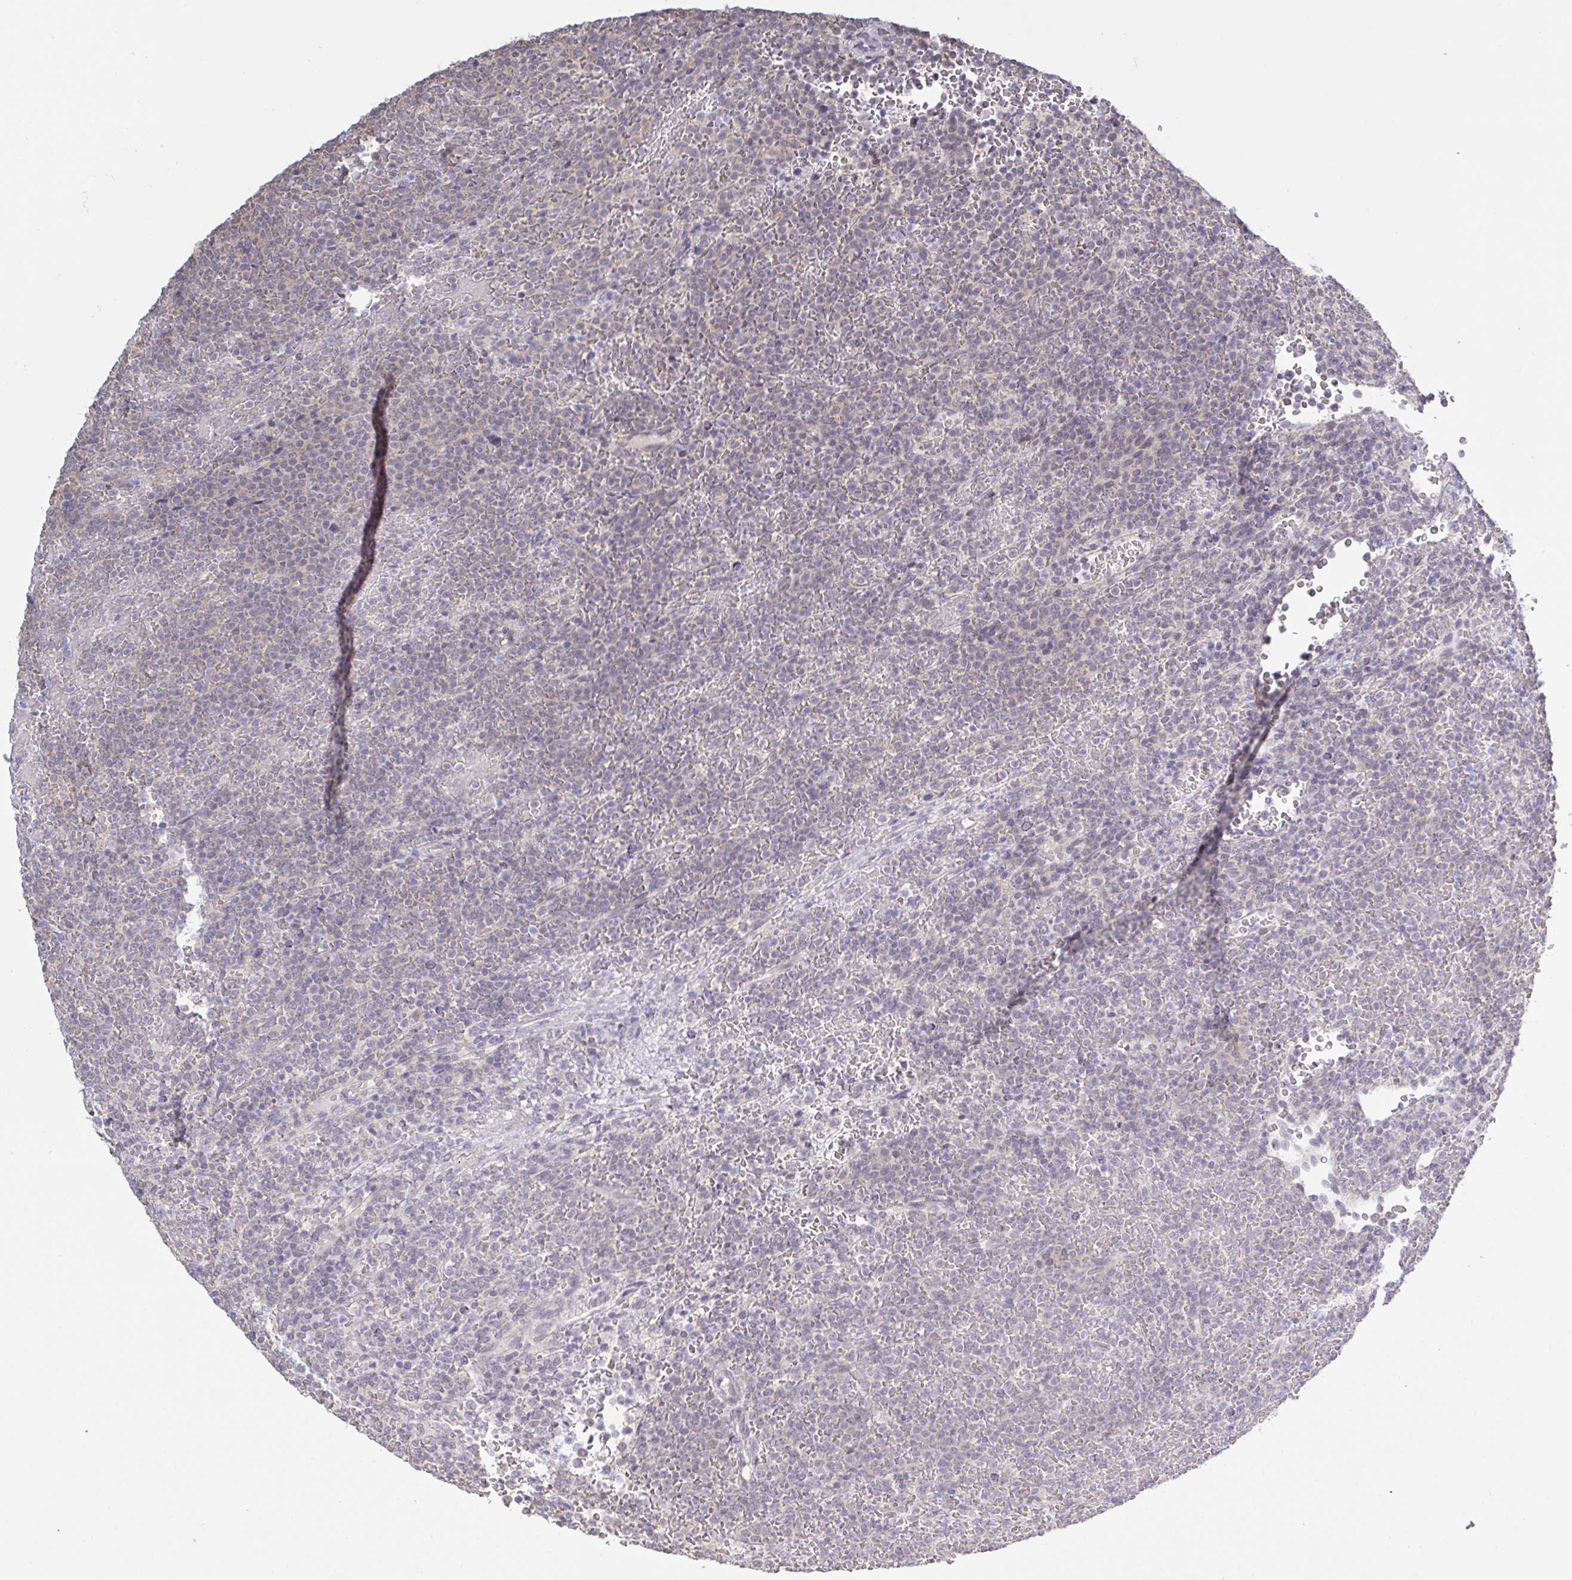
{"staining": {"intensity": "weak", "quantity": "<25%", "location": "cytoplasmic/membranous"}, "tissue": "lymphoma", "cell_type": "Tumor cells", "image_type": "cancer", "snomed": [{"axis": "morphology", "description": "Malignant lymphoma, non-Hodgkin's type, Low grade"}, {"axis": "topography", "description": "Spleen"}], "caption": "Tumor cells are negative for protein expression in human low-grade malignant lymphoma, non-Hodgkin's type. The staining was performed using DAB to visualize the protein expression in brown, while the nuclei were stained in blue with hematoxylin (Magnification: 20x).", "gene": "HYPK", "patient": {"sex": "male", "age": 60}}